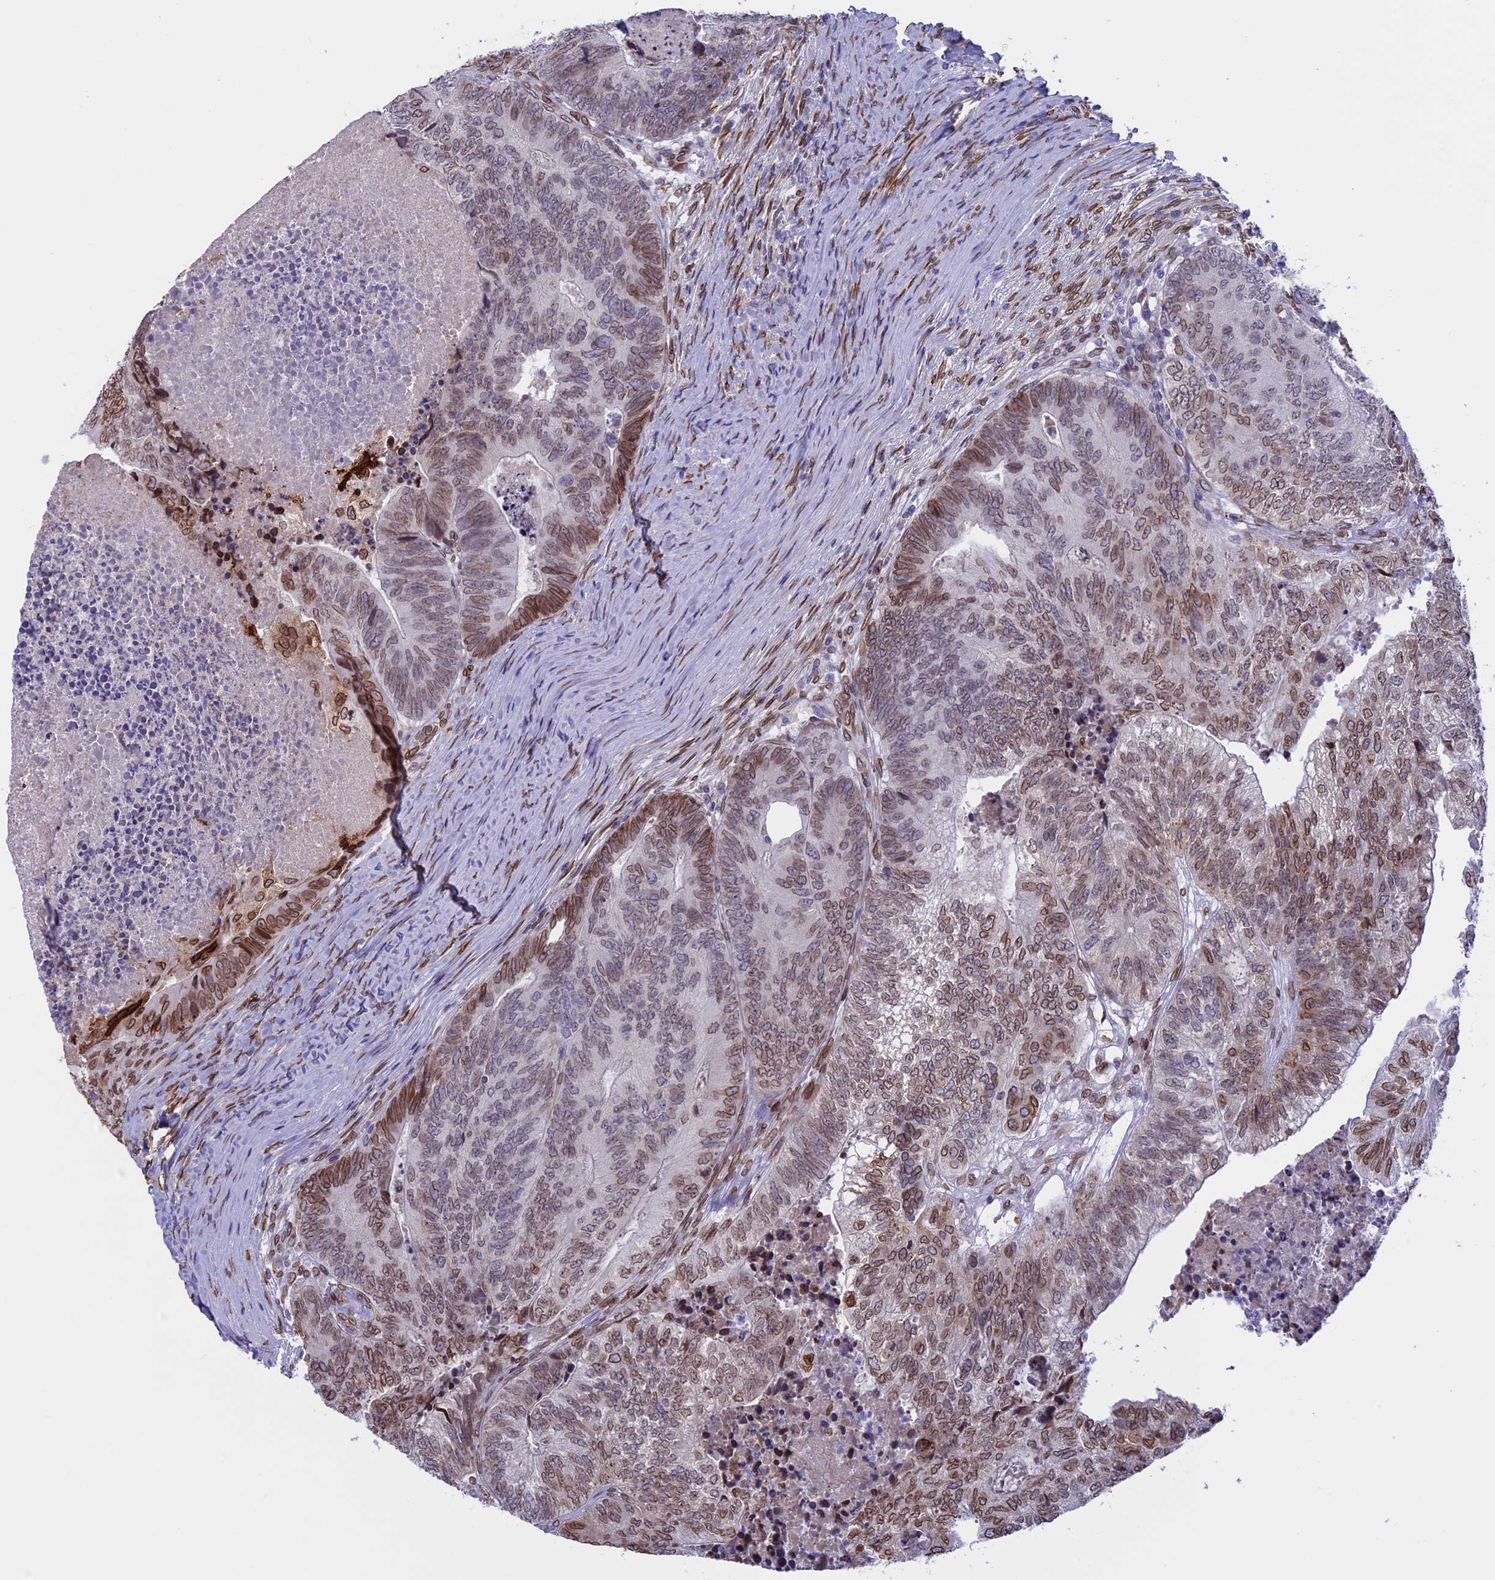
{"staining": {"intensity": "moderate", "quantity": "25%-75%", "location": "cytoplasmic/membranous,nuclear"}, "tissue": "colorectal cancer", "cell_type": "Tumor cells", "image_type": "cancer", "snomed": [{"axis": "morphology", "description": "Adenocarcinoma, NOS"}, {"axis": "topography", "description": "Colon"}], "caption": "A brown stain labels moderate cytoplasmic/membranous and nuclear expression of a protein in colorectal adenocarcinoma tumor cells.", "gene": "TMPRSS7", "patient": {"sex": "female", "age": 67}}